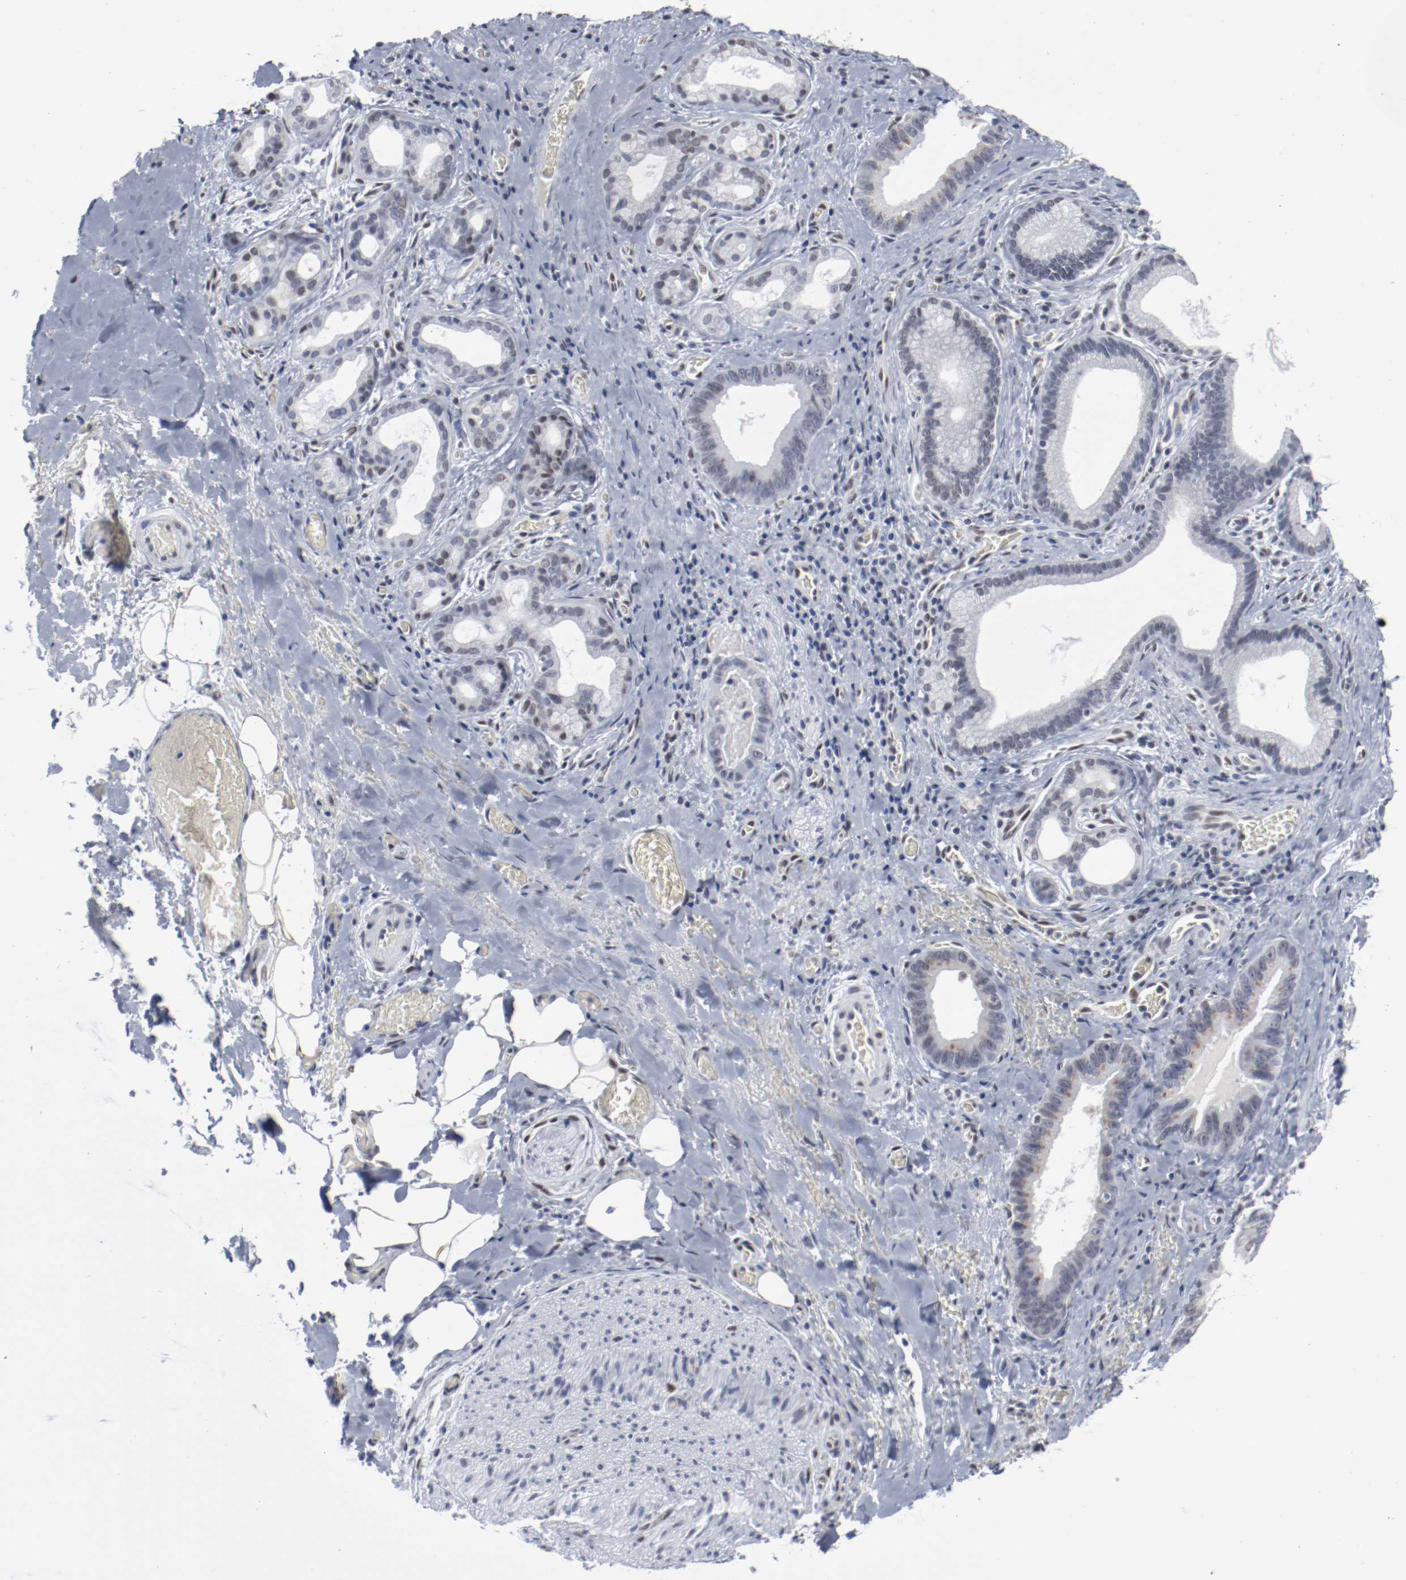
{"staining": {"intensity": "negative", "quantity": "none", "location": "none"}, "tissue": "liver cancer", "cell_type": "Tumor cells", "image_type": "cancer", "snomed": [{"axis": "morphology", "description": "Cholangiocarcinoma"}, {"axis": "topography", "description": "Liver"}], "caption": "Immunohistochemical staining of cholangiocarcinoma (liver) demonstrates no significant positivity in tumor cells. (DAB (3,3'-diaminobenzidine) IHC with hematoxylin counter stain).", "gene": "ATF7", "patient": {"sex": "female", "age": 55}}